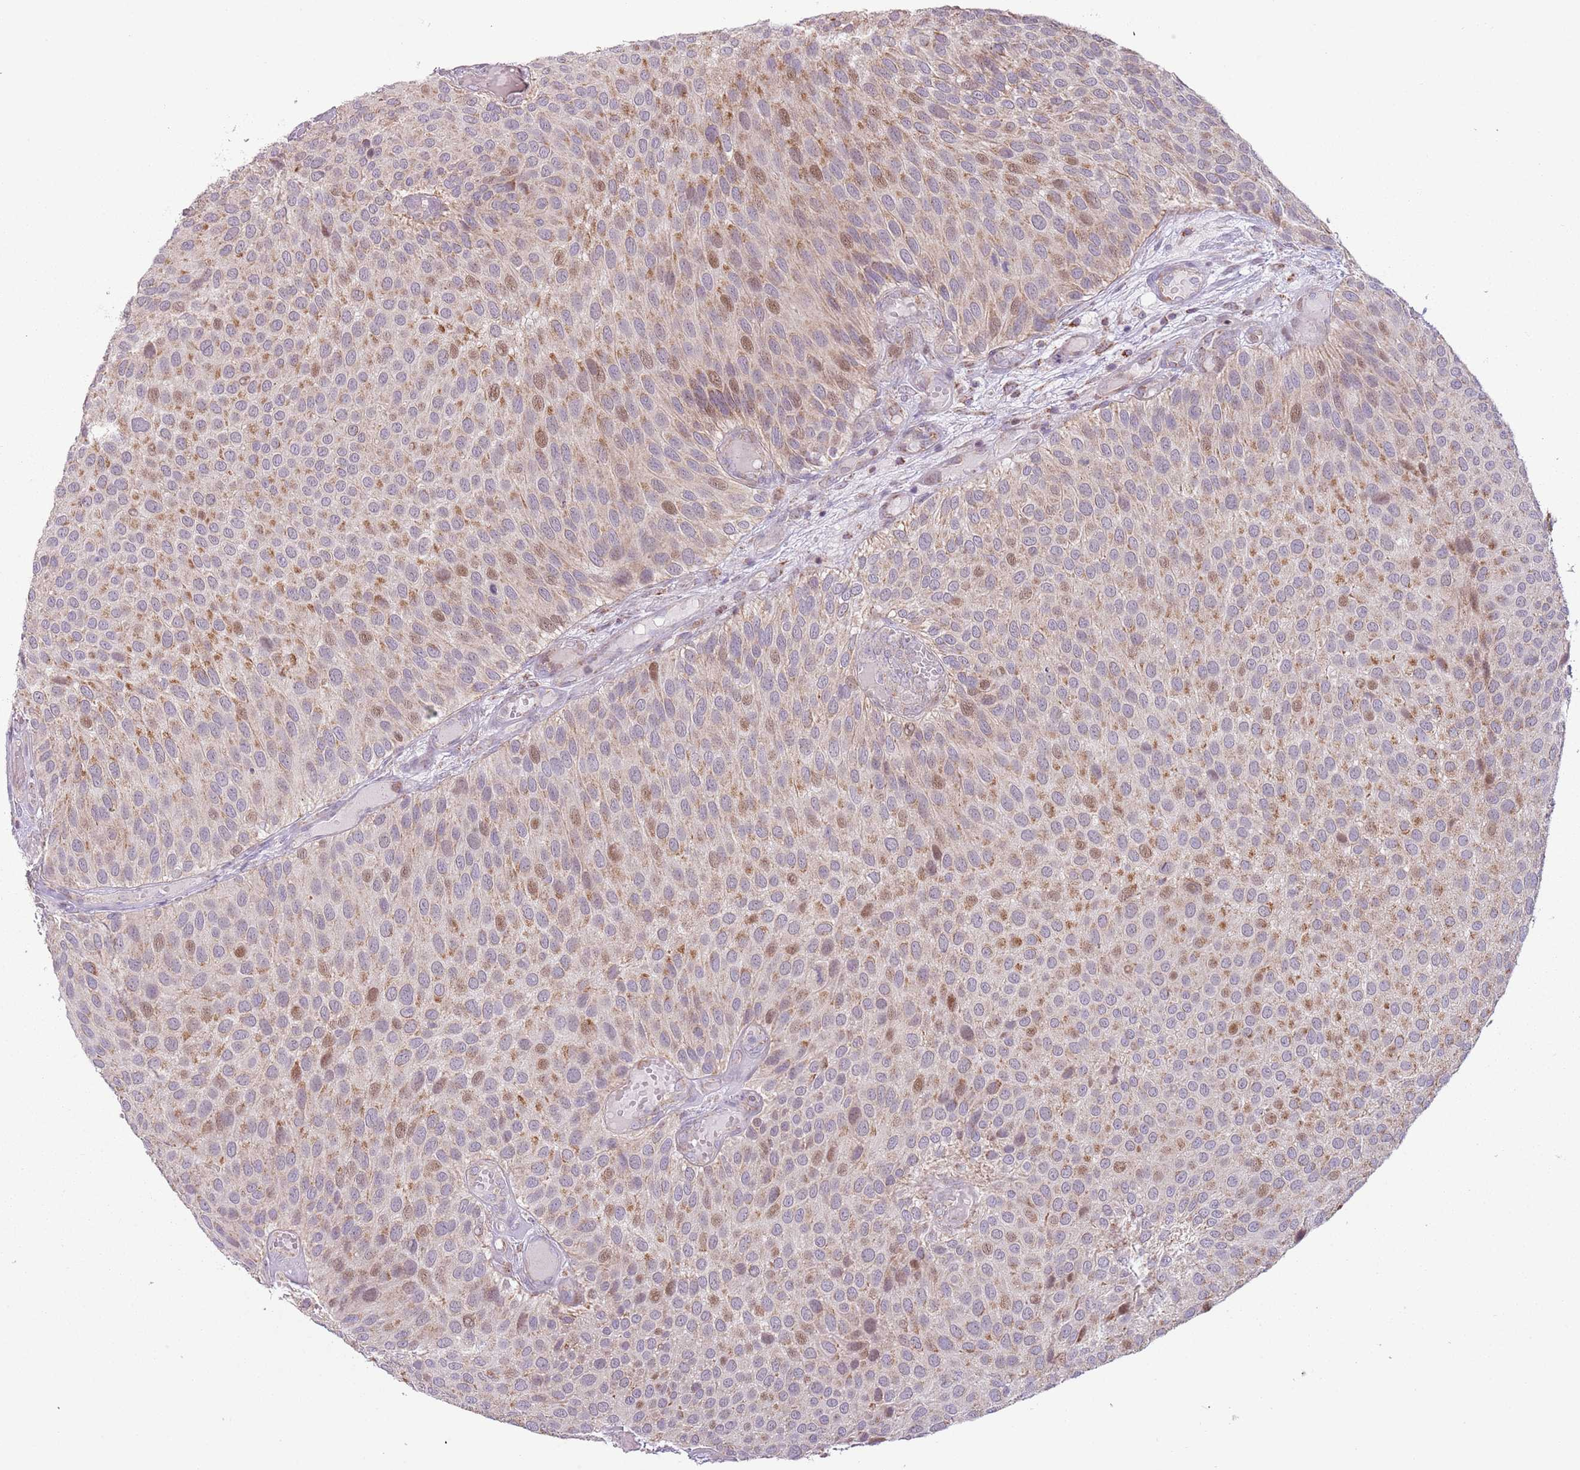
{"staining": {"intensity": "moderate", "quantity": "25%-75%", "location": "cytoplasmic/membranous,nuclear"}, "tissue": "urothelial cancer", "cell_type": "Tumor cells", "image_type": "cancer", "snomed": [{"axis": "morphology", "description": "Urothelial carcinoma, Low grade"}, {"axis": "topography", "description": "Urinary bladder"}], "caption": "Protein positivity by immunohistochemistry displays moderate cytoplasmic/membranous and nuclear staining in about 25%-75% of tumor cells in low-grade urothelial carcinoma. Immunohistochemistry stains the protein of interest in brown and the nuclei are stained blue.", "gene": "MLLT11", "patient": {"sex": "male", "age": 89}}